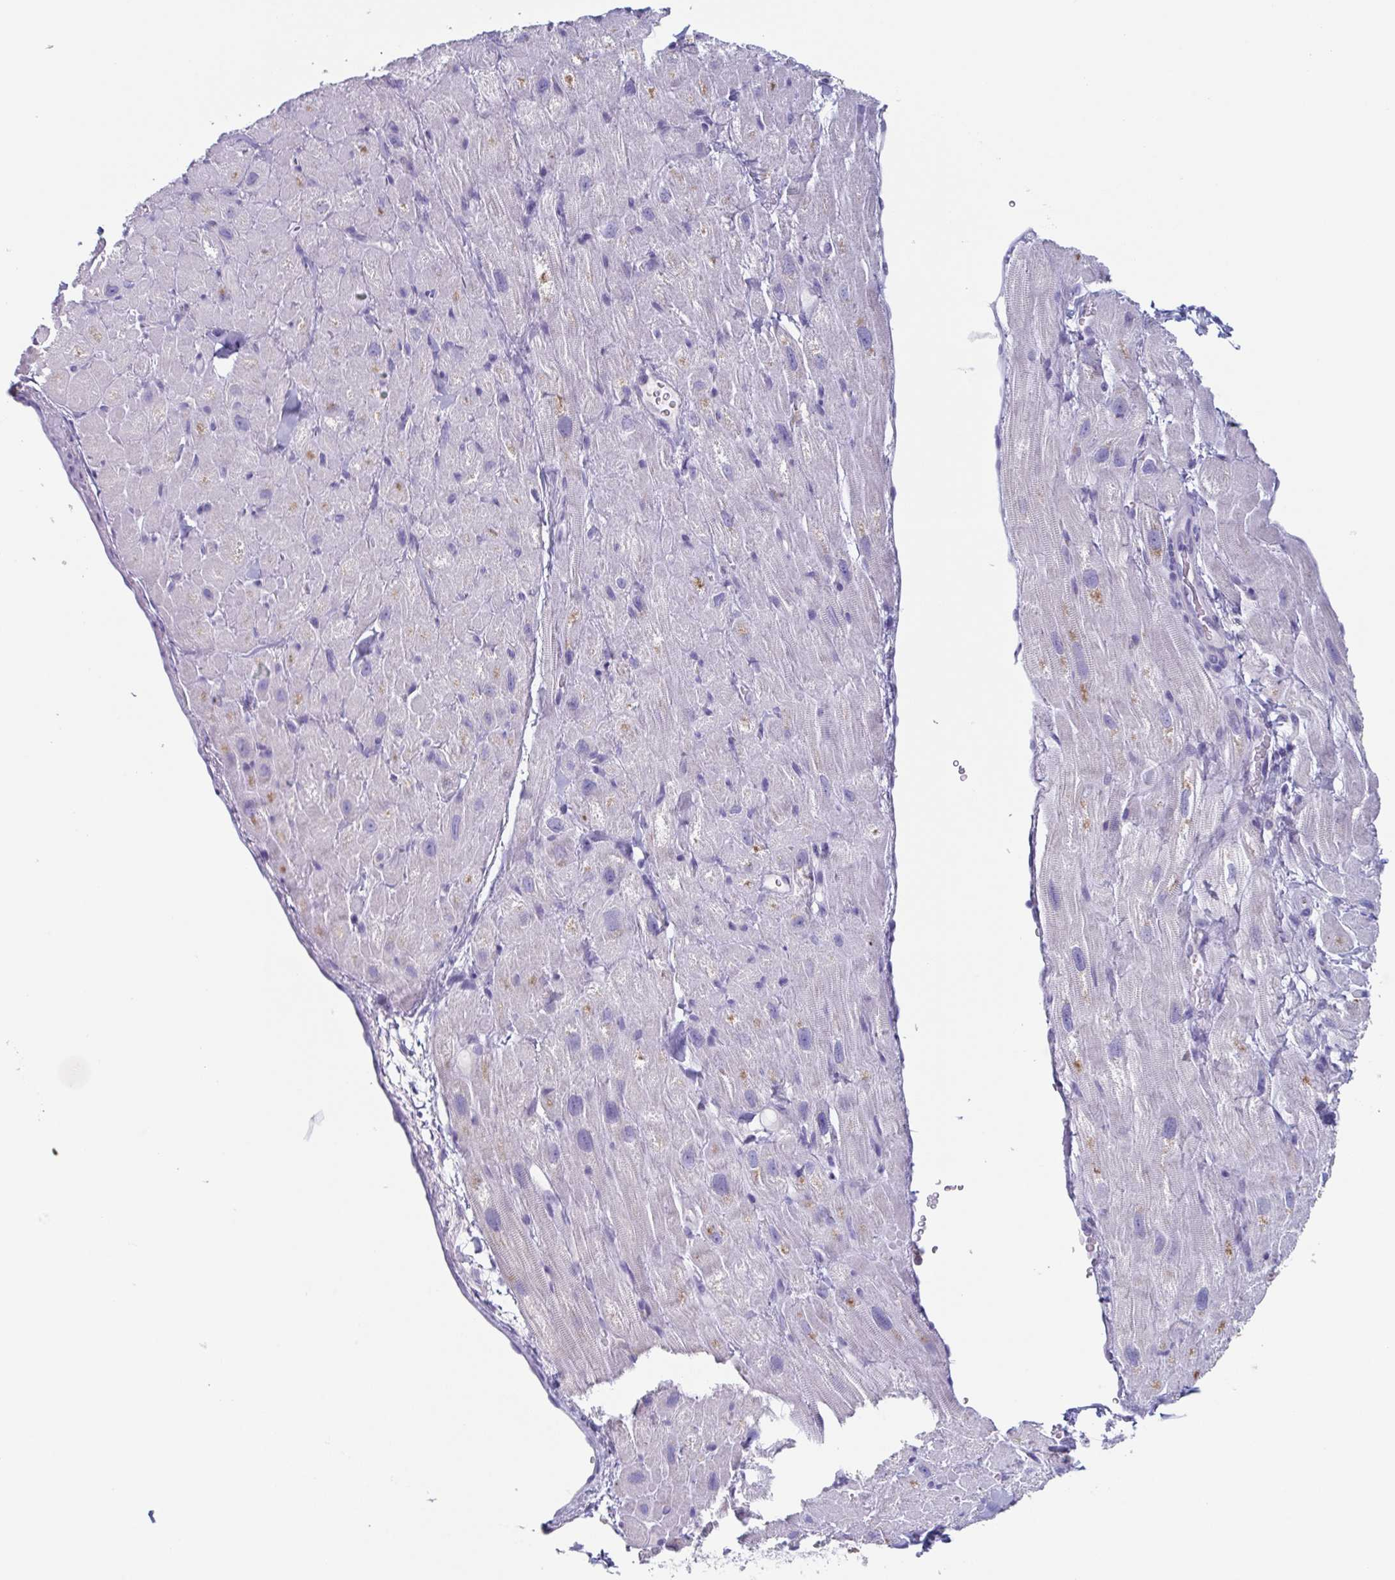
{"staining": {"intensity": "negative", "quantity": "none", "location": "none"}, "tissue": "heart muscle", "cell_type": "Cardiomyocytes", "image_type": "normal", "snomed": [{"axis": "morphology", "description": "Normal tissue, NOS"}, {"axis": "topography", "description": "Heart"}], "caption": "This is an IHC photomicrograph of normal heart muscle. There is no staining in cardiomyocytes.", "gene": "LYRM2", "patient": {"sex": "female", "age": 62}}